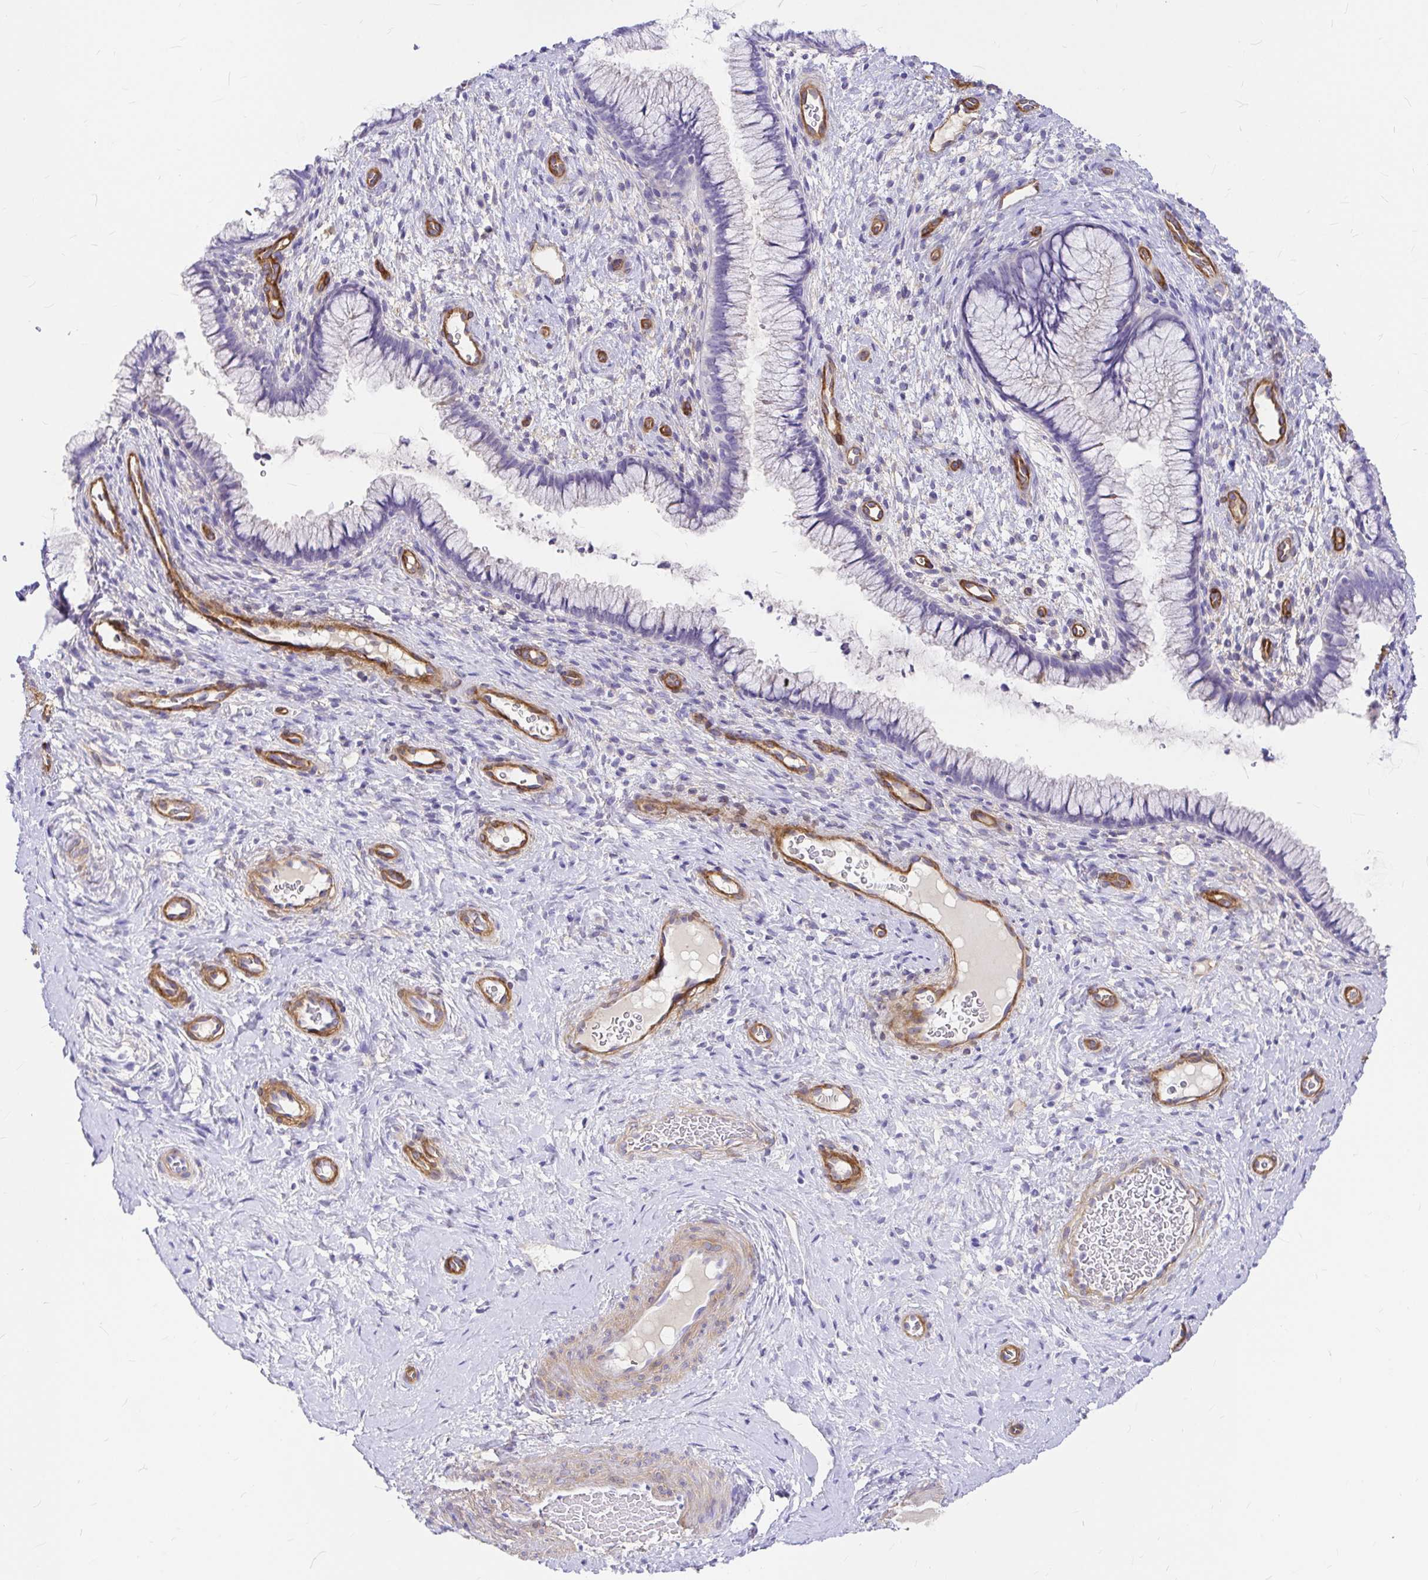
{"staining": {"intensity": "negative", "quantity": "none", "location": "none"}, "tissue": "cervix", "cell_type": "Glandular cells", "image_type": "normal", "snomed": [{"axis": "morphology", "description": "Normal tissue, NOS"}, {"axis": "topography", "description": "Cervix"}], "caption": "Glandular cells show no significant expression in benign cervix. (DAB (3,3'-diaminobenzidine) immunohistochemistry (IHC) visualized using brightfield microscopy, high magnification).", "gene": "MYO1B", "patient": {"sex": "female", "age": 34}}